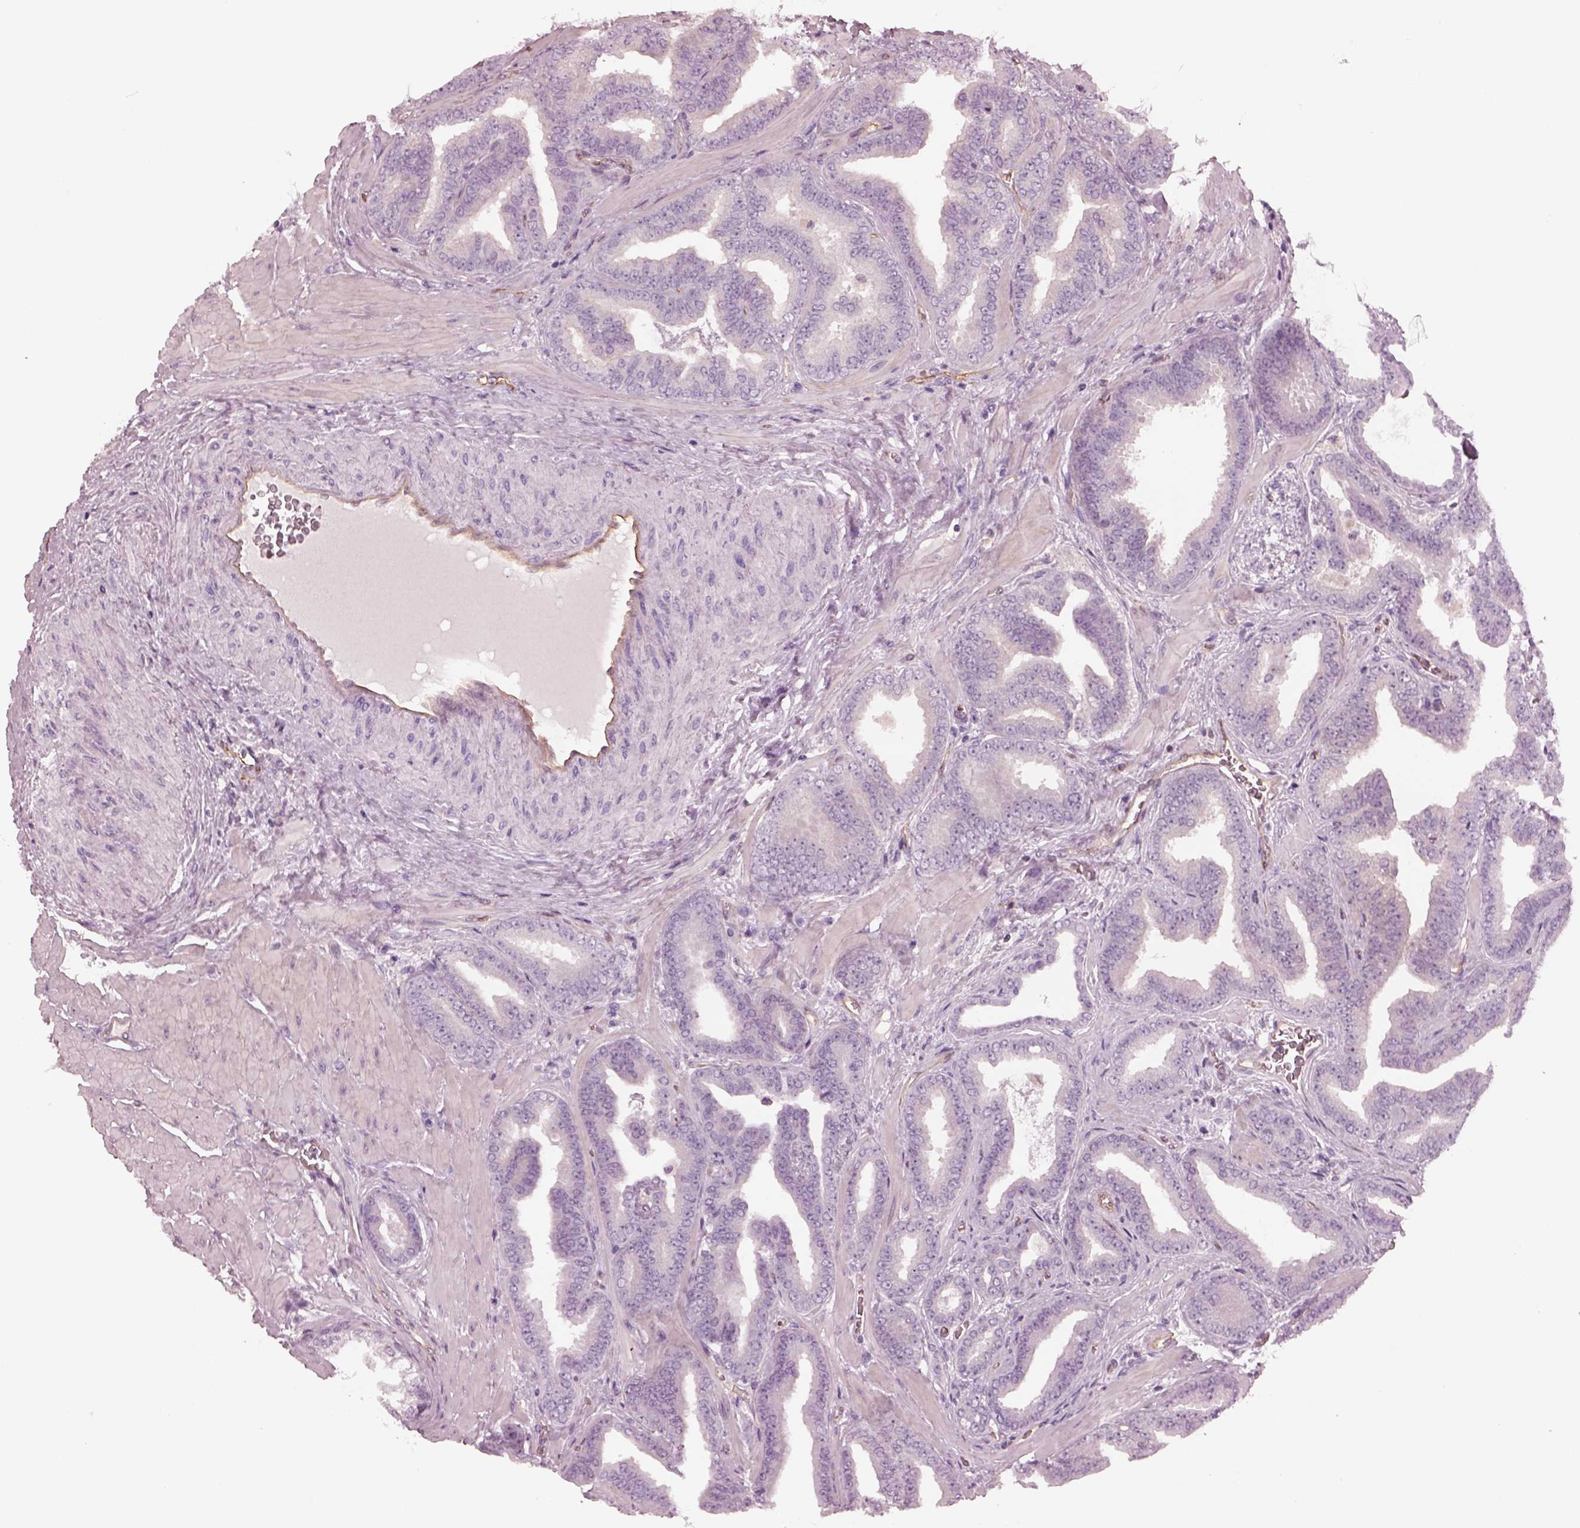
{"staining": {"intensity": "negative", "quantity": "none", "location": "none"}, "tissue": "prostate cancer", "cell_type": "Tumor cells", "image_type": "cancer", "snomed": [{"axis": "morphology", "description": "Adenocarcinoma, Low grade"}, {"axis": "topography", "description": "Prostate"}], "caption": "This photomicrograph is of prostate cancer stained with IHC to label a protein in brown with the nuclei are counter-stained blue. There is no staining in tumor cells.", "gene": "EIF4E1B", "patient": {"sex": "male", "age": 63}}